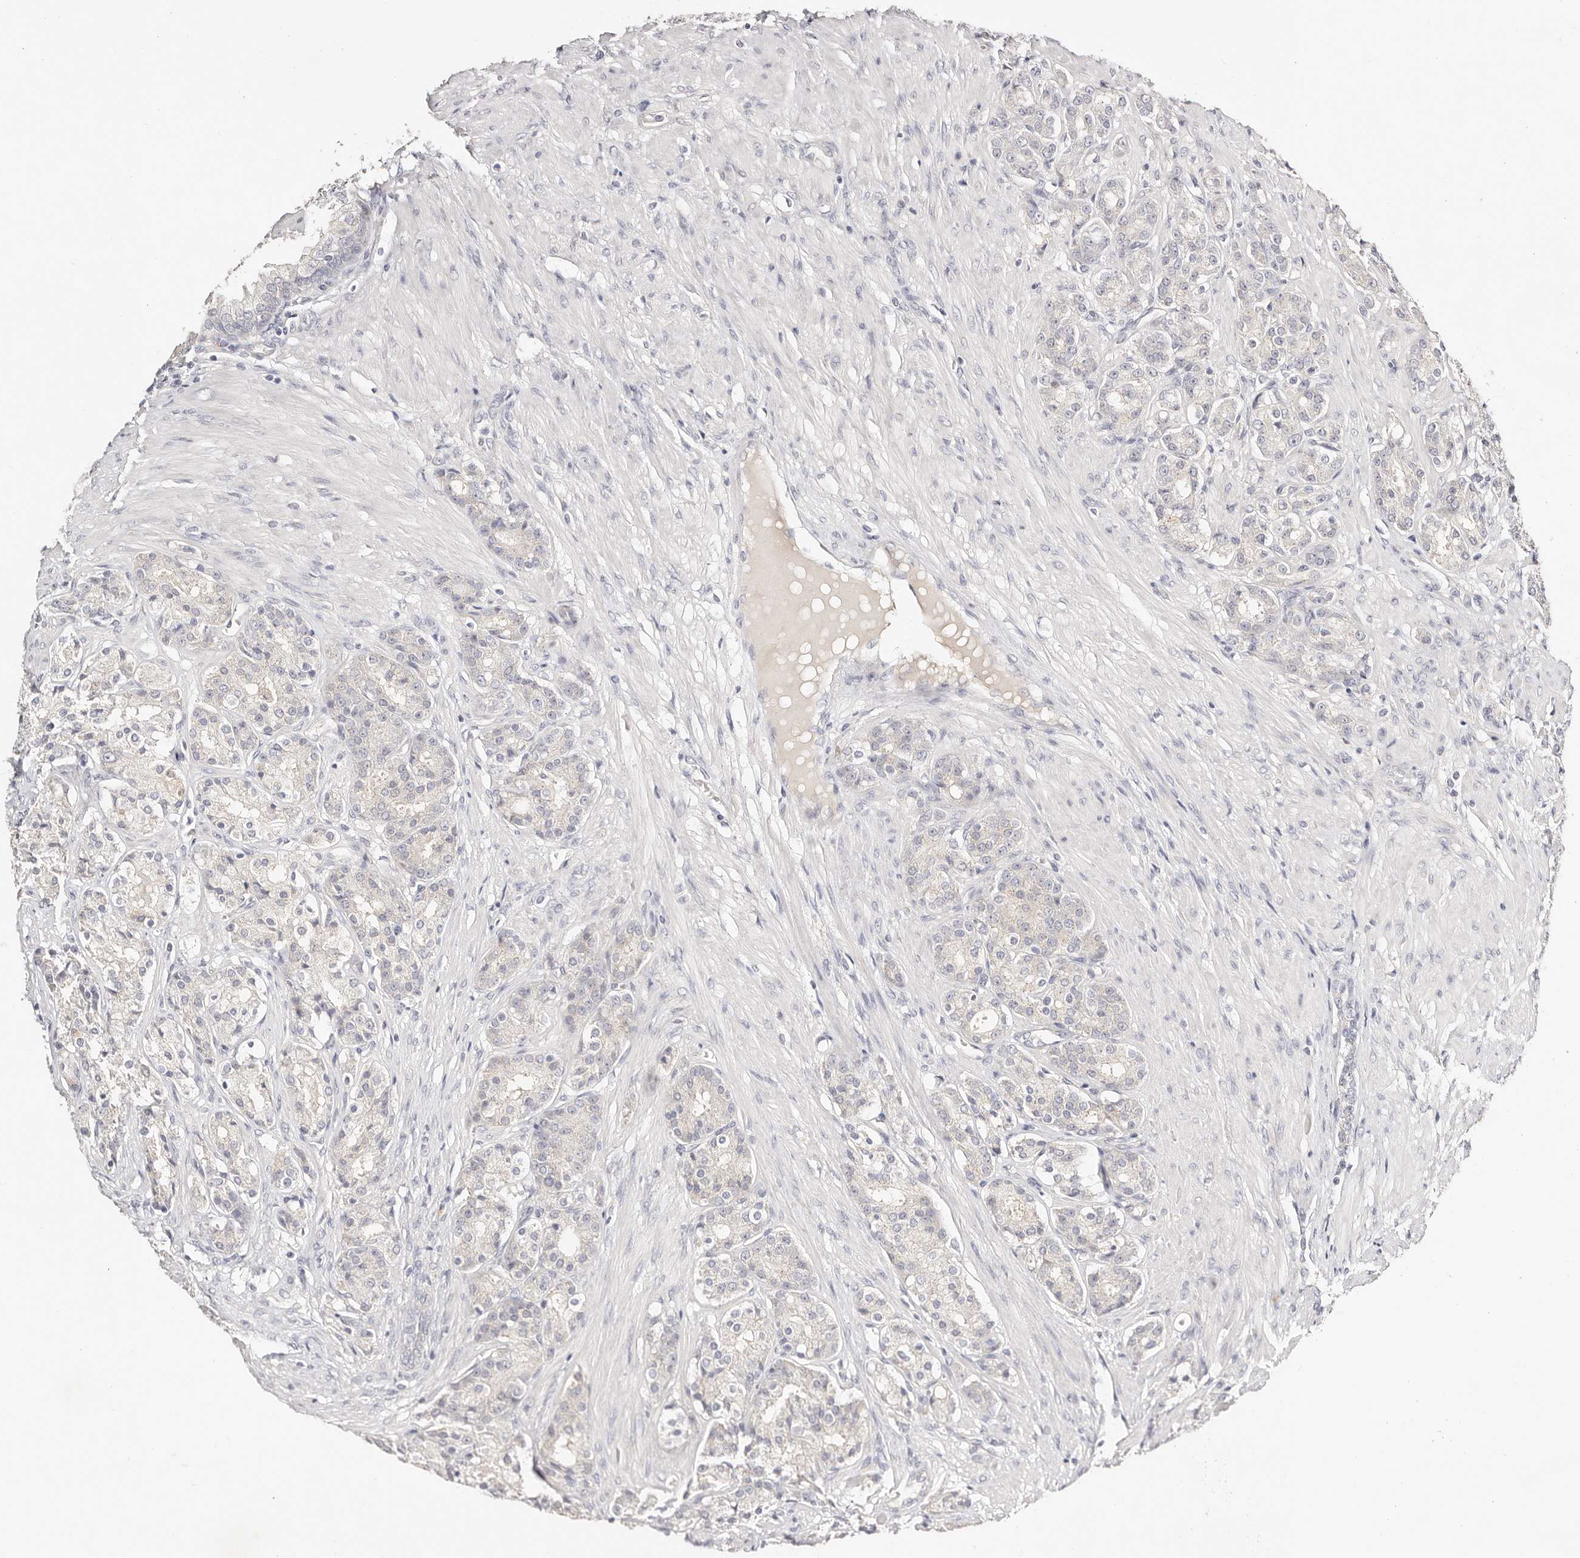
{"staining": {"intensity": "negative", "quantity": "none", "location": "none"}, "tissue": "prostate cancer", "cell_type": "Tumor cells", "image_type": "cancer", "snomed": [{"axis": "morphology", "description": "Adenocarcinoma, High grade"}, {"axis": "topography", "description": "Prostate"}], "caption": "Prostate cancer (high-grade adenocarcinoma) was stained to show a protein in brown. There is no significant staining in tumor cells.", "gene": "DNASE1", "patient": {"sex": "male", "age": 60}}